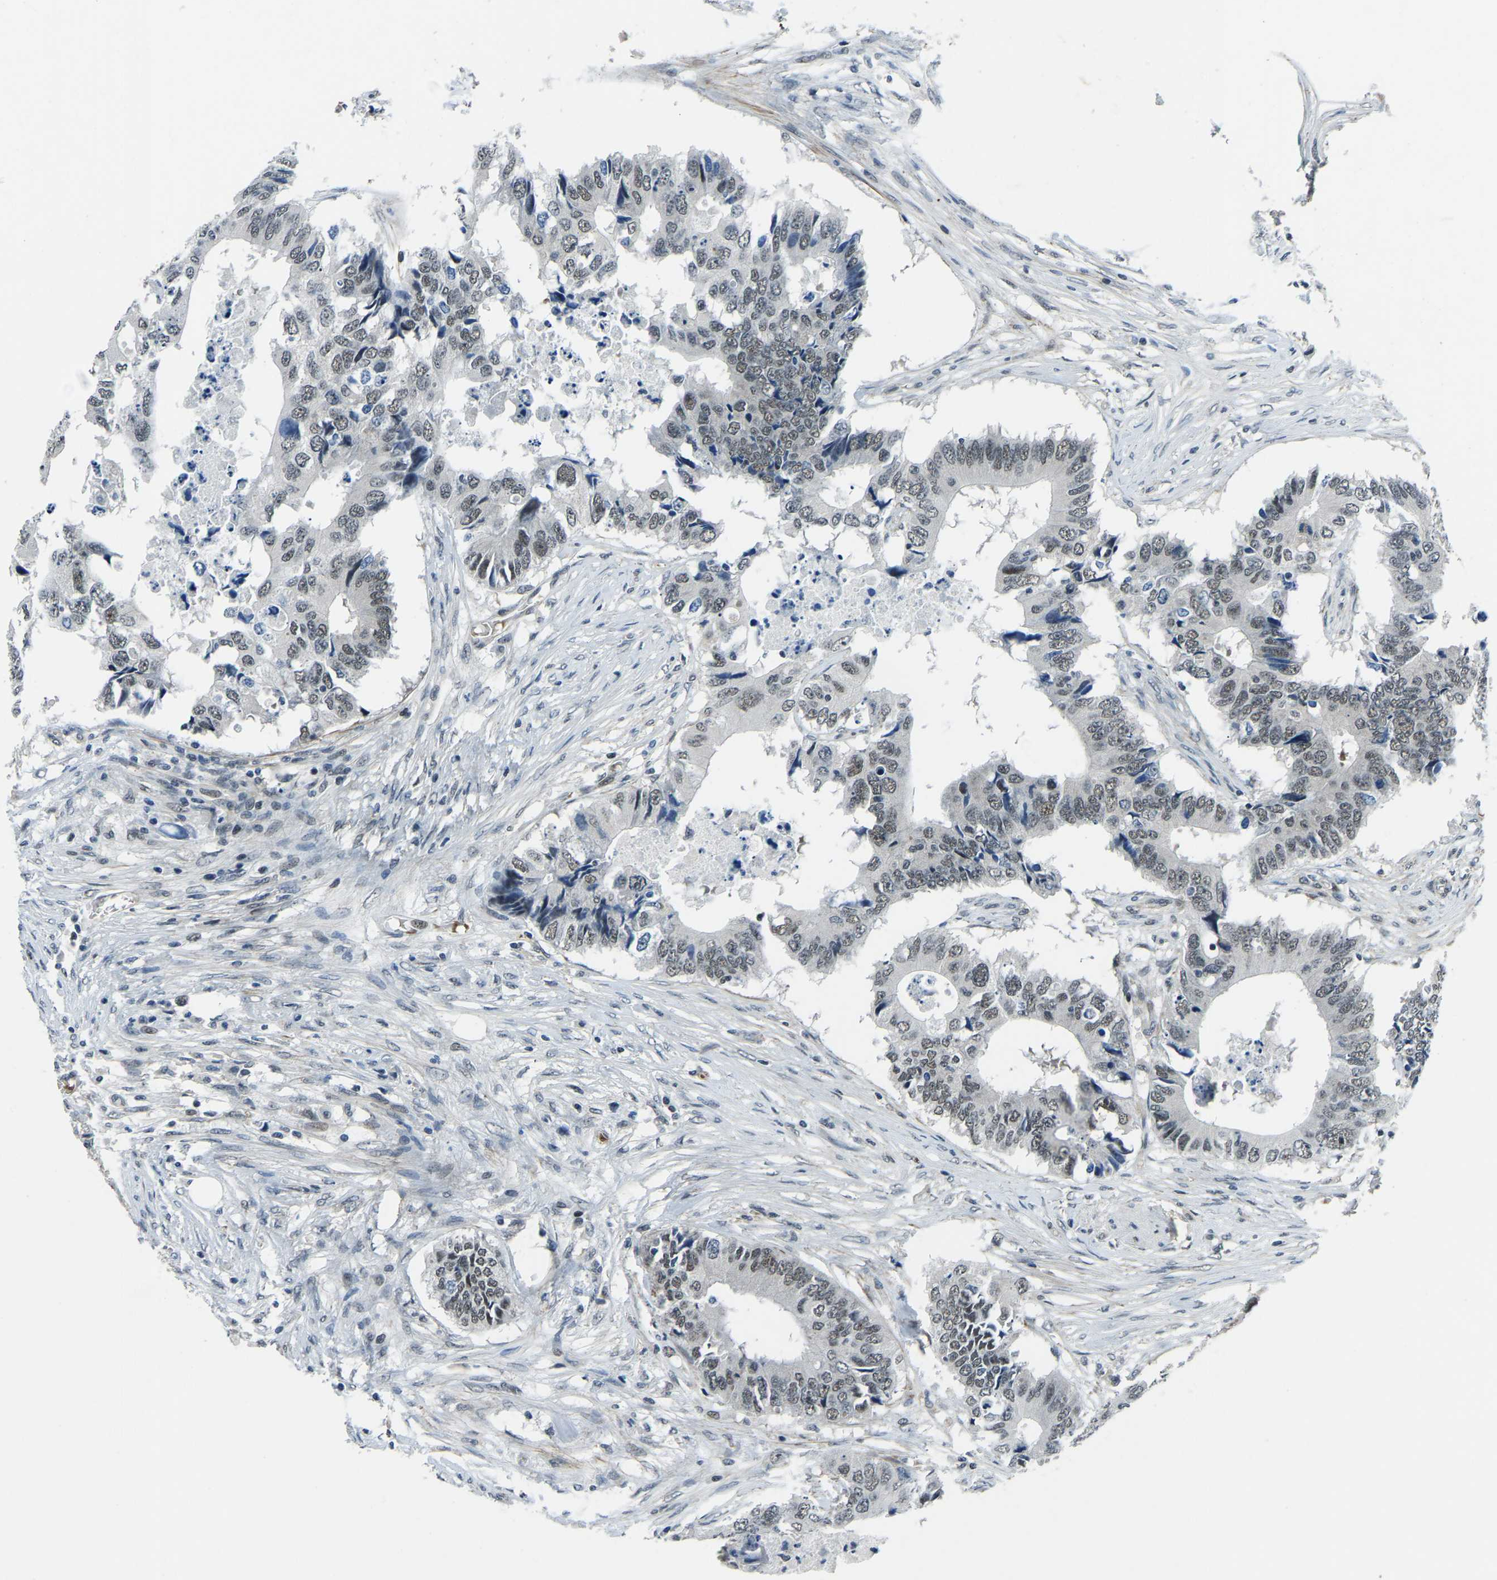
{"staining": {"intensity": "weak", "quantity": ">75%", "location": "nuclear"}, "tissue": "colorectal cancer", "cell_type": "Tumor cells", "image_type": "cancer", "snomed": [{"axis": "morphology", "description": "Adenocarcinoma, NOS"}, {"axis": "topography", "description": "Colon"}], "caption": "Immunohistochemistry staining of colorectal cancer (adenocarcinoma), which displays low levels of weak nuclear expression in approximately >75% of tumor cells indicating weak nuclear protein expression. The staining was performed using DAB (brown) for protein detection and nuclei were counterstained in hematoxylin (blue).", "gene": "PRCC", "patient": {"sex": "male", "age": 71}}